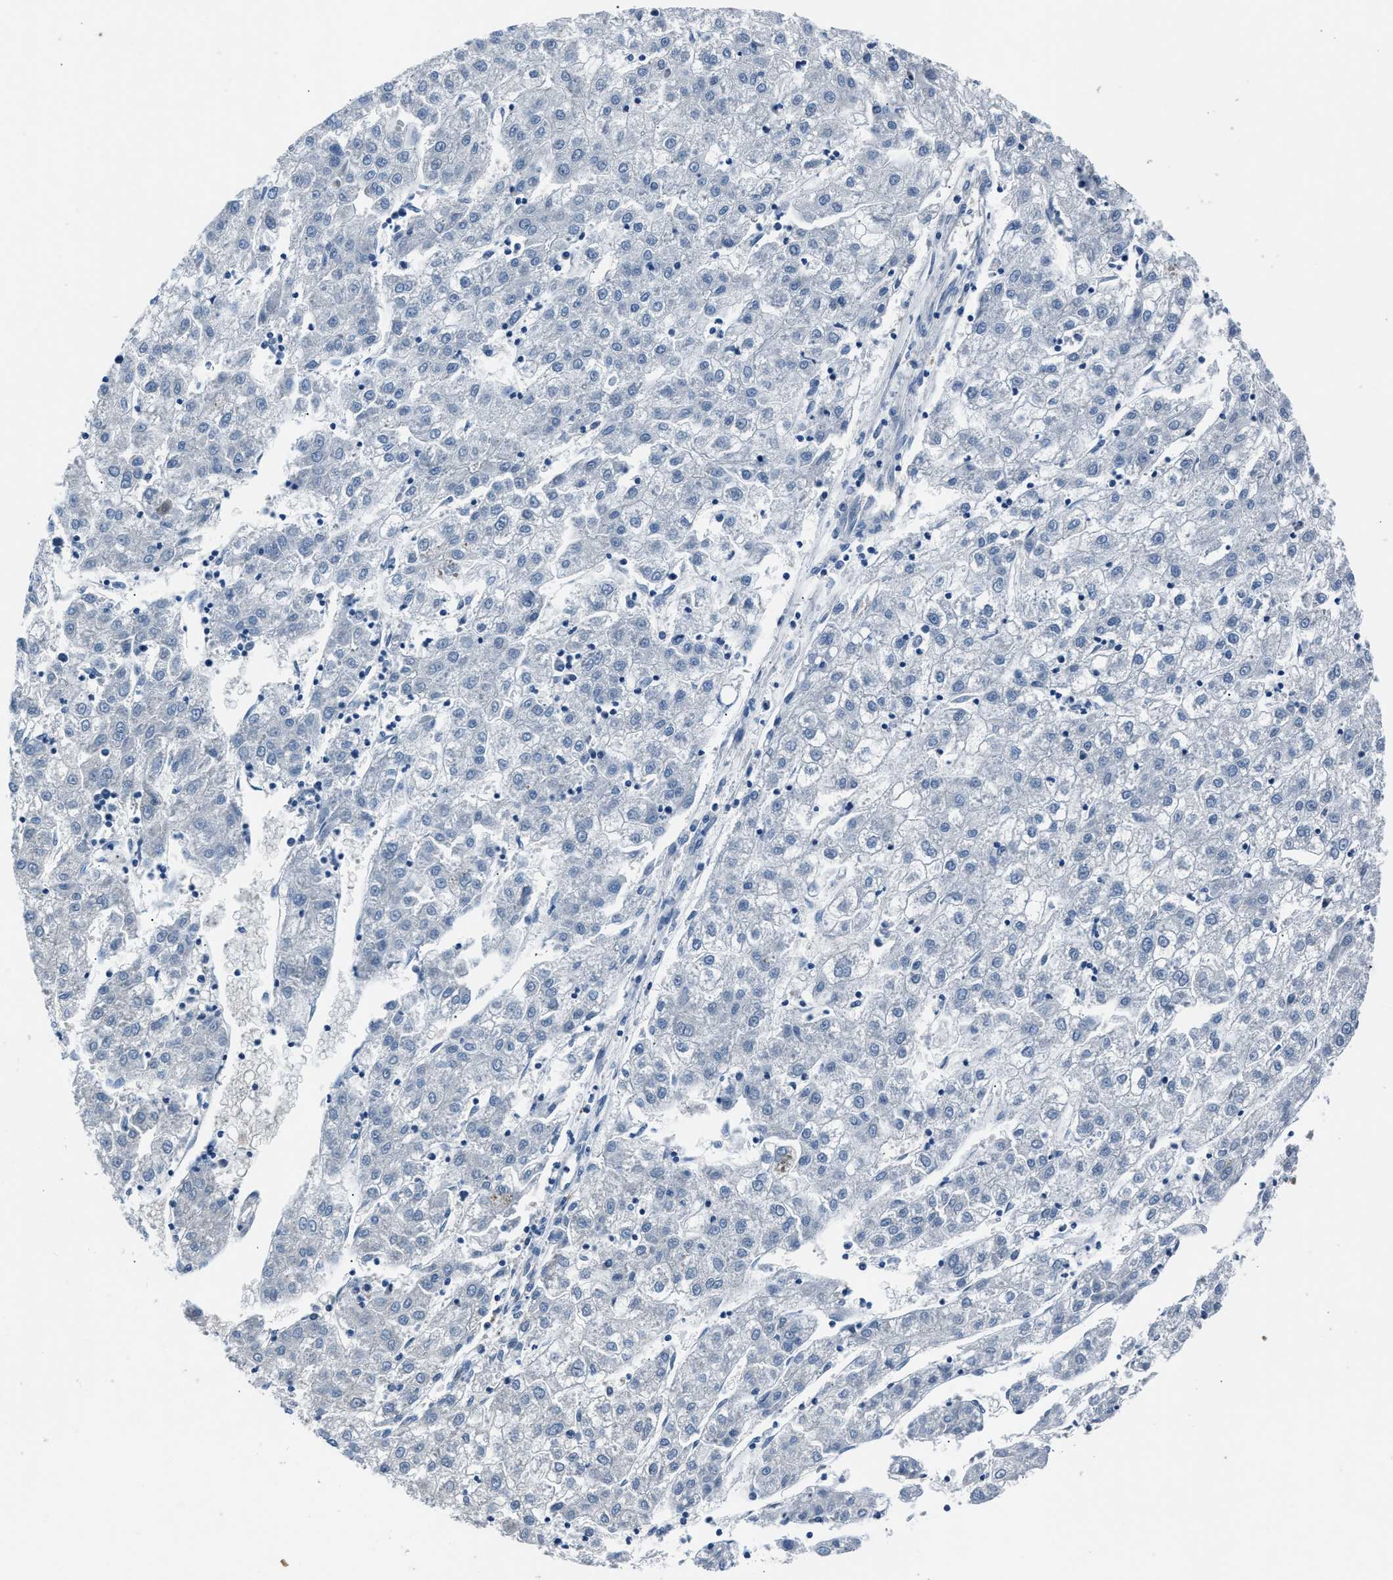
{"staining": {"intensity": "negative", "quantity": "none", "location": "none"}, "tissue": "liver cancer", "cell_type": "Tumor cells", "image_type": "cancer", "snomed": [{"axis": "morphology", "description": "Carcinoma, Hepatocellular, NOS"}, {"axis": "topography", "description": "Liver"}], "caption": "Immunohistochemical staining of human liver hepatocellular carcinoma reveals no significant expression in tumor cells. Nuclei are stained in blue.", "gene": "PPA1", "patient": {"sex": "male", "age": 72}}